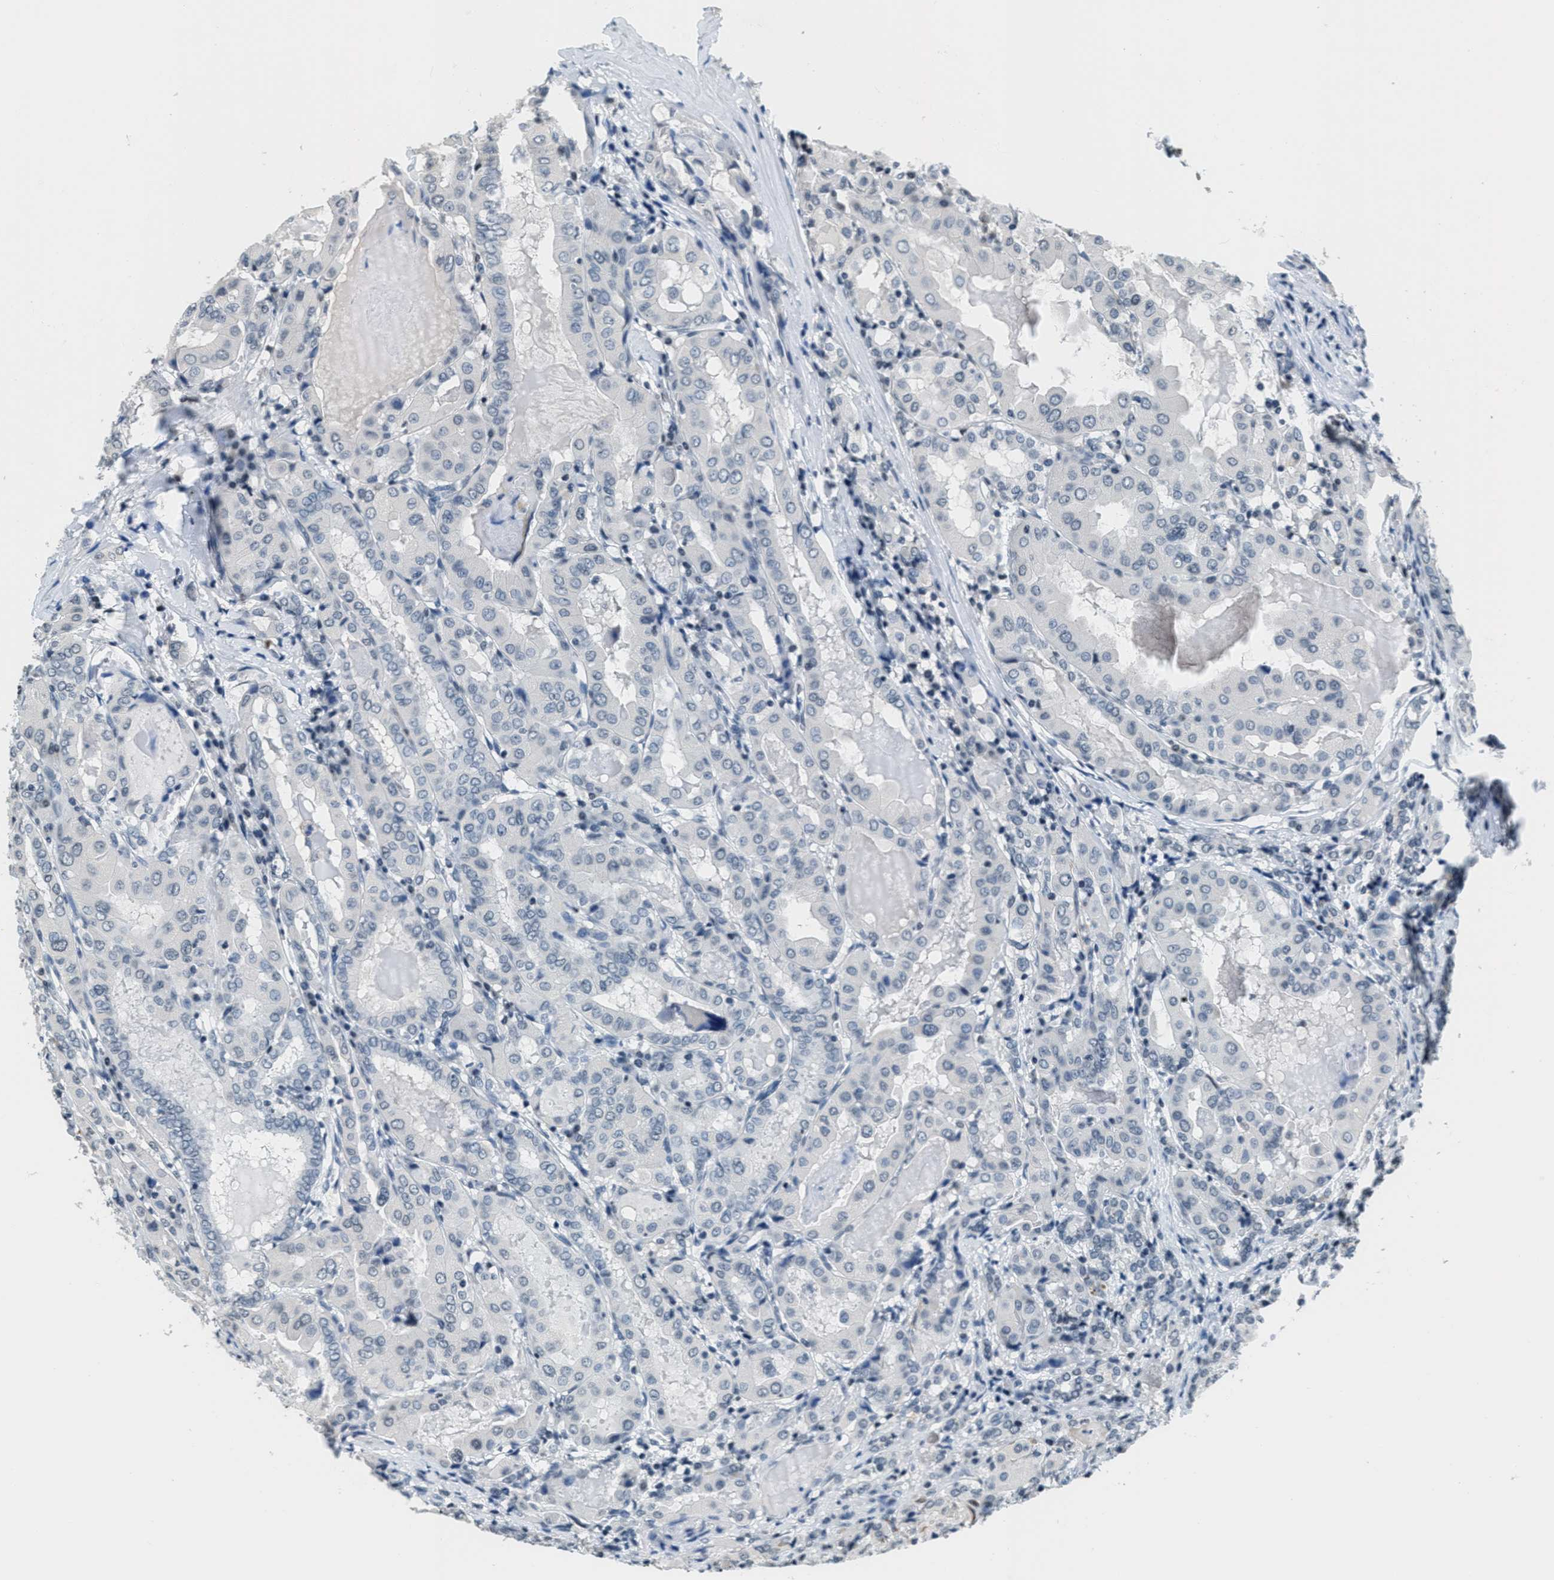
{"staining": {"intensity": "negative", "quantity": "none", "location": "none"}, "tissue": "thyroid cancer", "cell_type": "Tumor cells", "image_type": "cancer", "snomed": [{"axis": "morphology", "description": "Papillary adenocarcinoma, NOS"}, {"axis": "topography", "description": "Thyroid gland"}], "caption": "This is an immunohistochemistry (IHC) micrograph of thyroid cancer (papillary adenocarcinoma). There is no expression in tumor cells.", "gene": "CA4", "patient": {"sex": "female", "age": 42}}